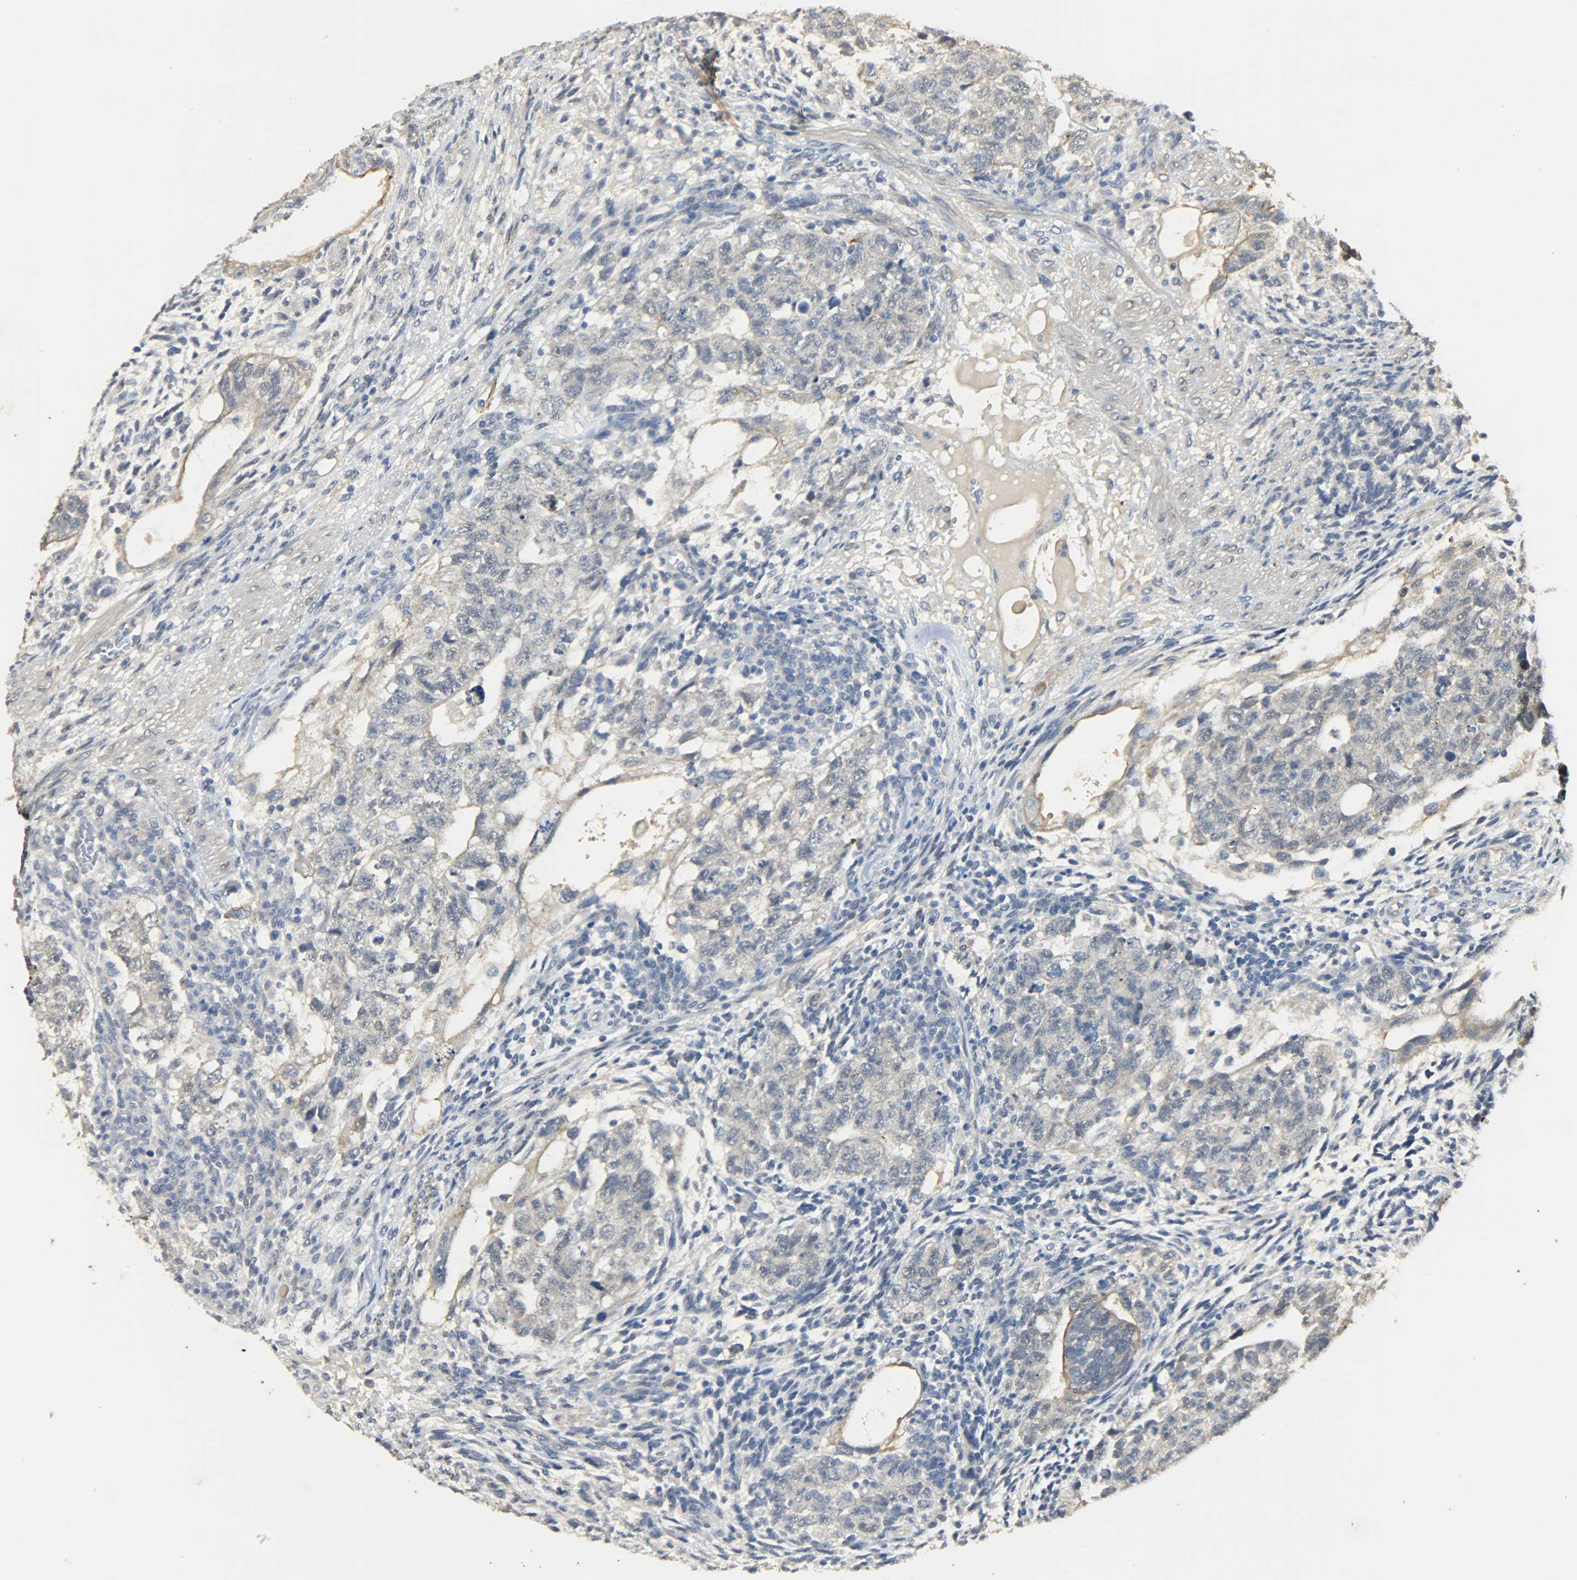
{"staining": {"intensity": "negative", "quantity": "none", "location": "none"}, "tissue": "testis cancer", "cell_type": "Tumor cells", "image_type": "cancer", "snomed": [{"axis": "morphology", "description": "Normal tissue, NOS"}, {"axis": "morphology", "description": "Carcinoma, Embryonal, NOS"}, {"axis": "topography", "description": "Testis"}], "caption": "This is an immunohistochemistry micrograph of human embryonal carcinoma (testis). There is no positivity in tumor cells.", "gene": "USP13", "patient": {"sex": "male", "age": 36}}